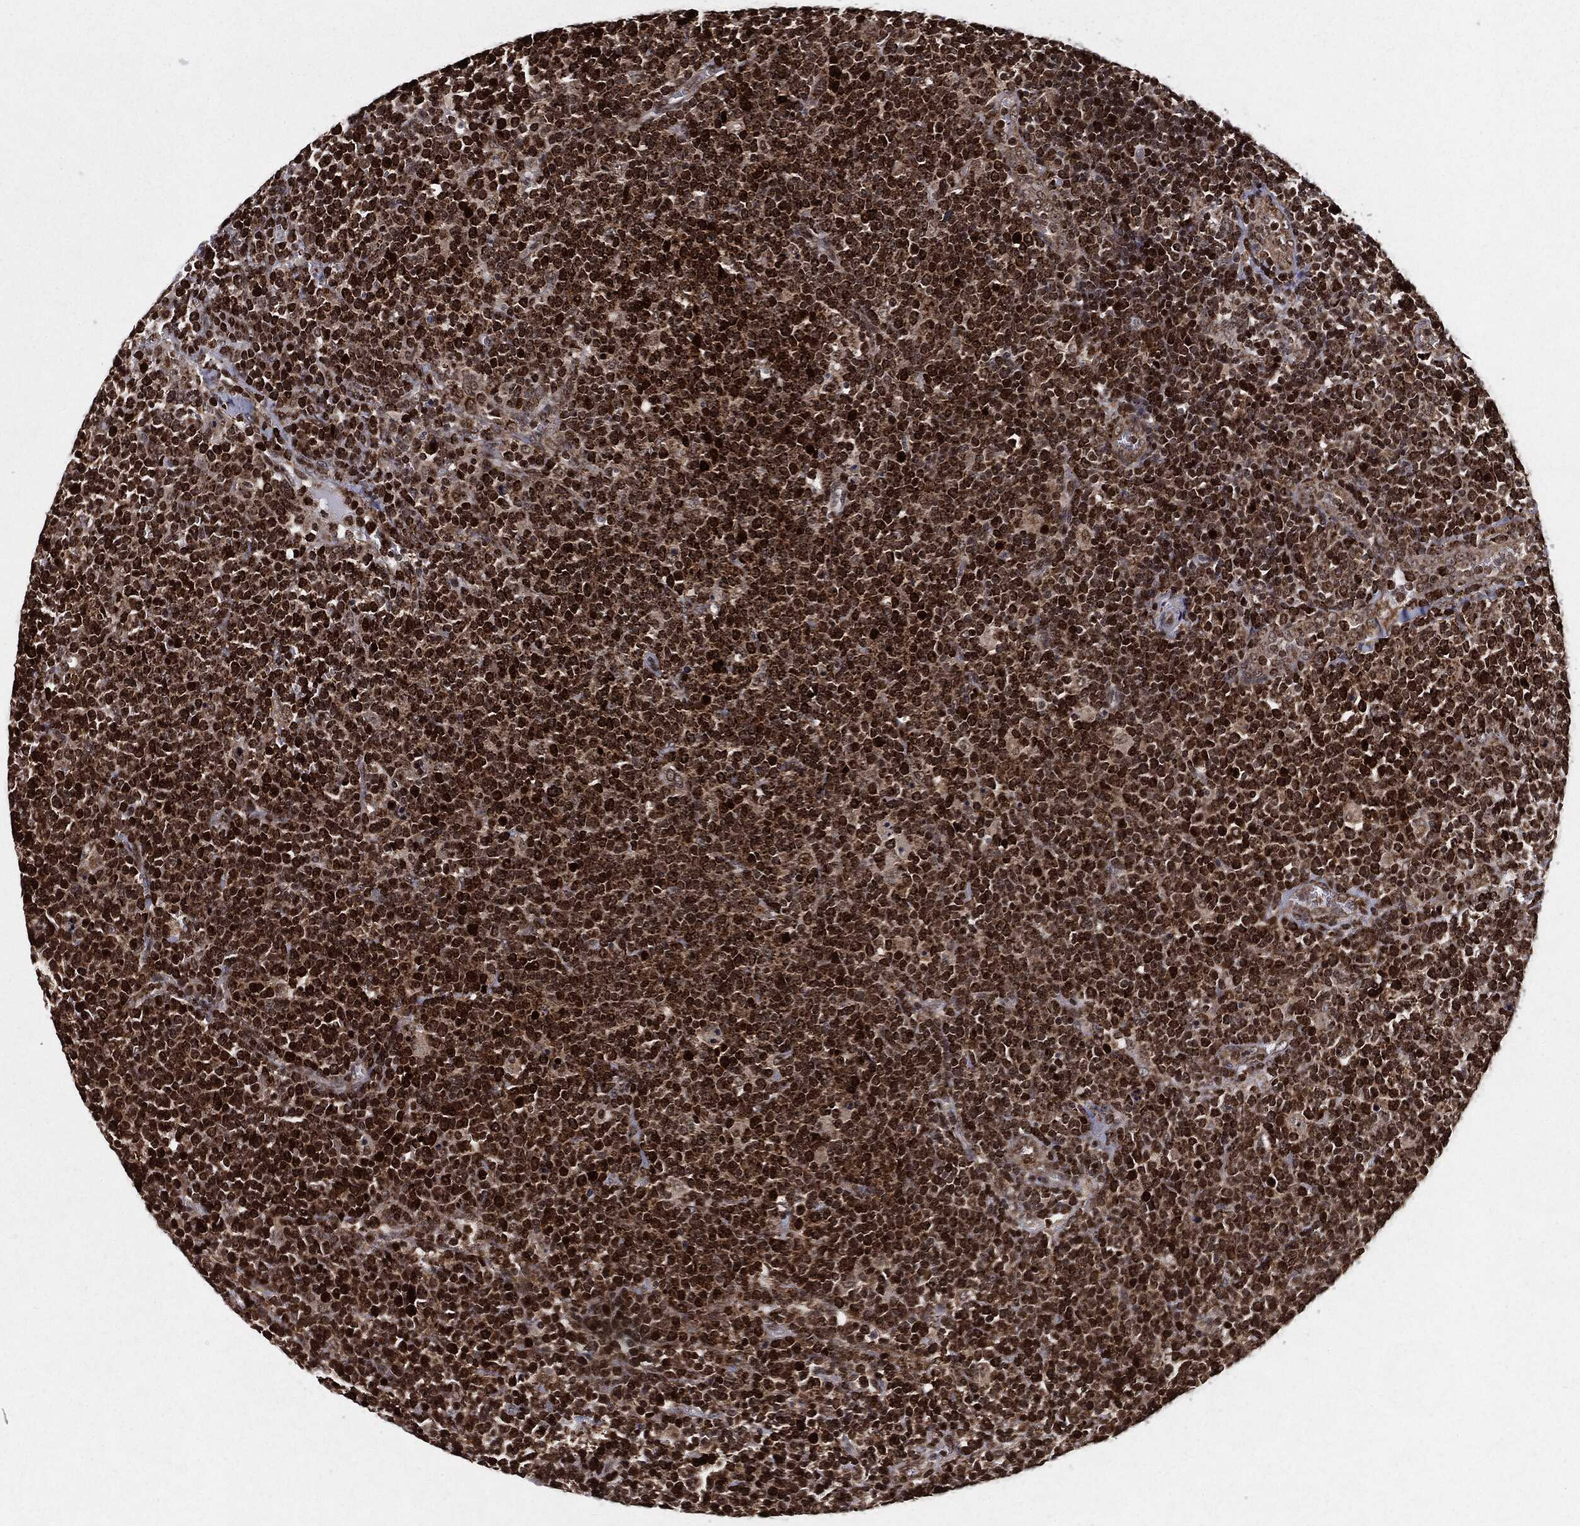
{"staining": {"intensity": "strong", "quantity": ">75%", "location": "nuclear"}, "tissue": "lymphoma", "cell_type": "Tumor cells", "image_type": "cancer", "snomed": [{"axis": "morphology", "description": "Malignant lymphoma, non-Hodgkin's type, High grade"}, {"axis": "topography", "description": "Lymph node"}], "caption": "Immunohistochemistry (IHC) of human high-grade malignant lymphoma, non-Hodgkin's type shows high levels of strong nuclear staining in approximately >75% of tumor cells.", "gene": "CHCHD2", "patient": {"sex": "male", "age": 61}}